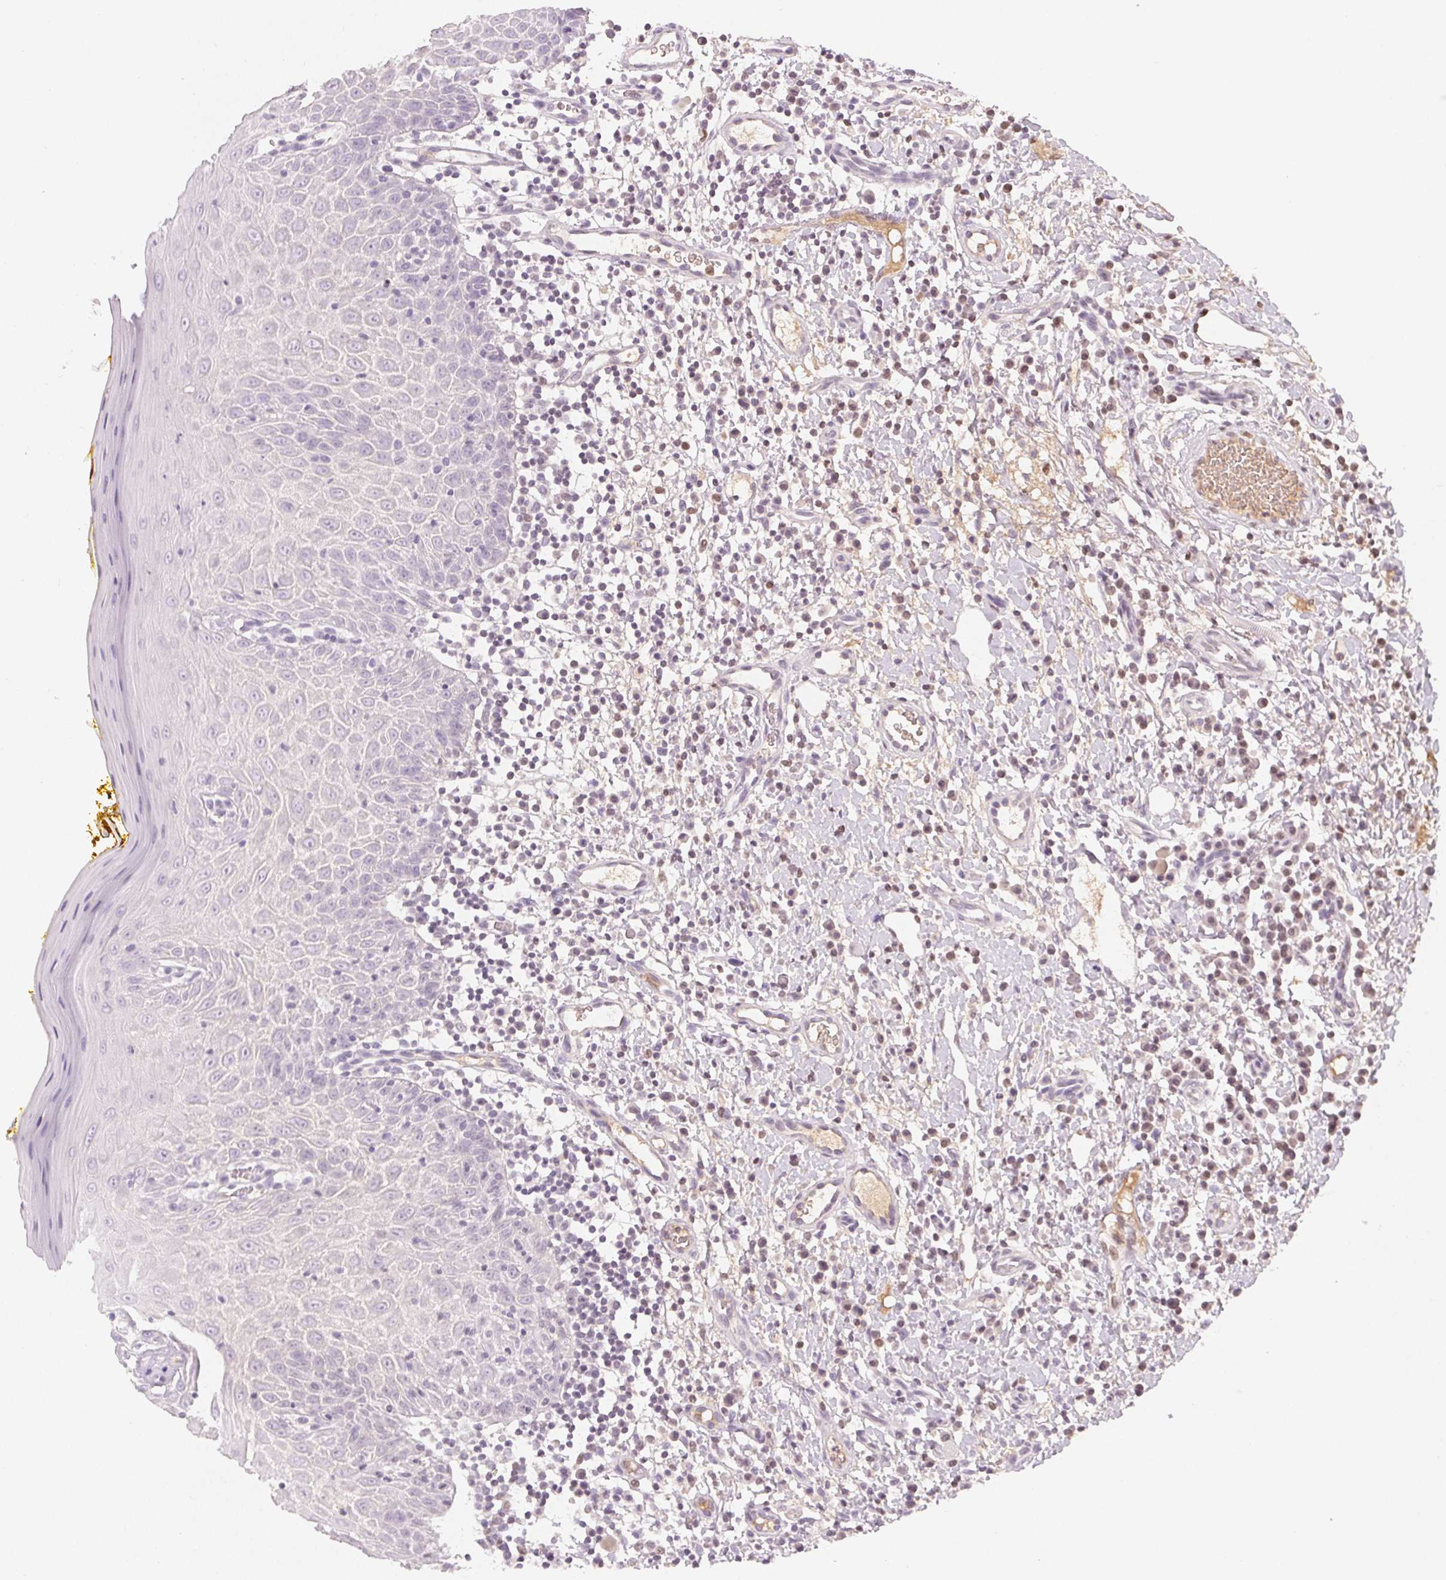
{"staining": {"intensity": "weak", "quantity": "<25%", "location": "cytoplasmic/membranous"}, "tissue": "oral mucosa", "cell_type": "Squamous epithelial cells", "image_type": "normal", "snomed": [{"axis": "morphology", "description": "Normal tissue, NOS"}, {"axis": "topography", "description": "Oral tissue"}, {"axis": "topography", "description": "Tounge, NOS"}], "caption": "Squamous epithelial cells are negative for protein expression in unremarkable human oral mucosa. Brightfield microscopy of immunohistochemistry stained with DAB (3,3'-diaminobenzidine) (brown) and hematoxylin (blue), captured at high magnification.", "gene": "AFM", "patient": {"sex": "female", "age": 58}}